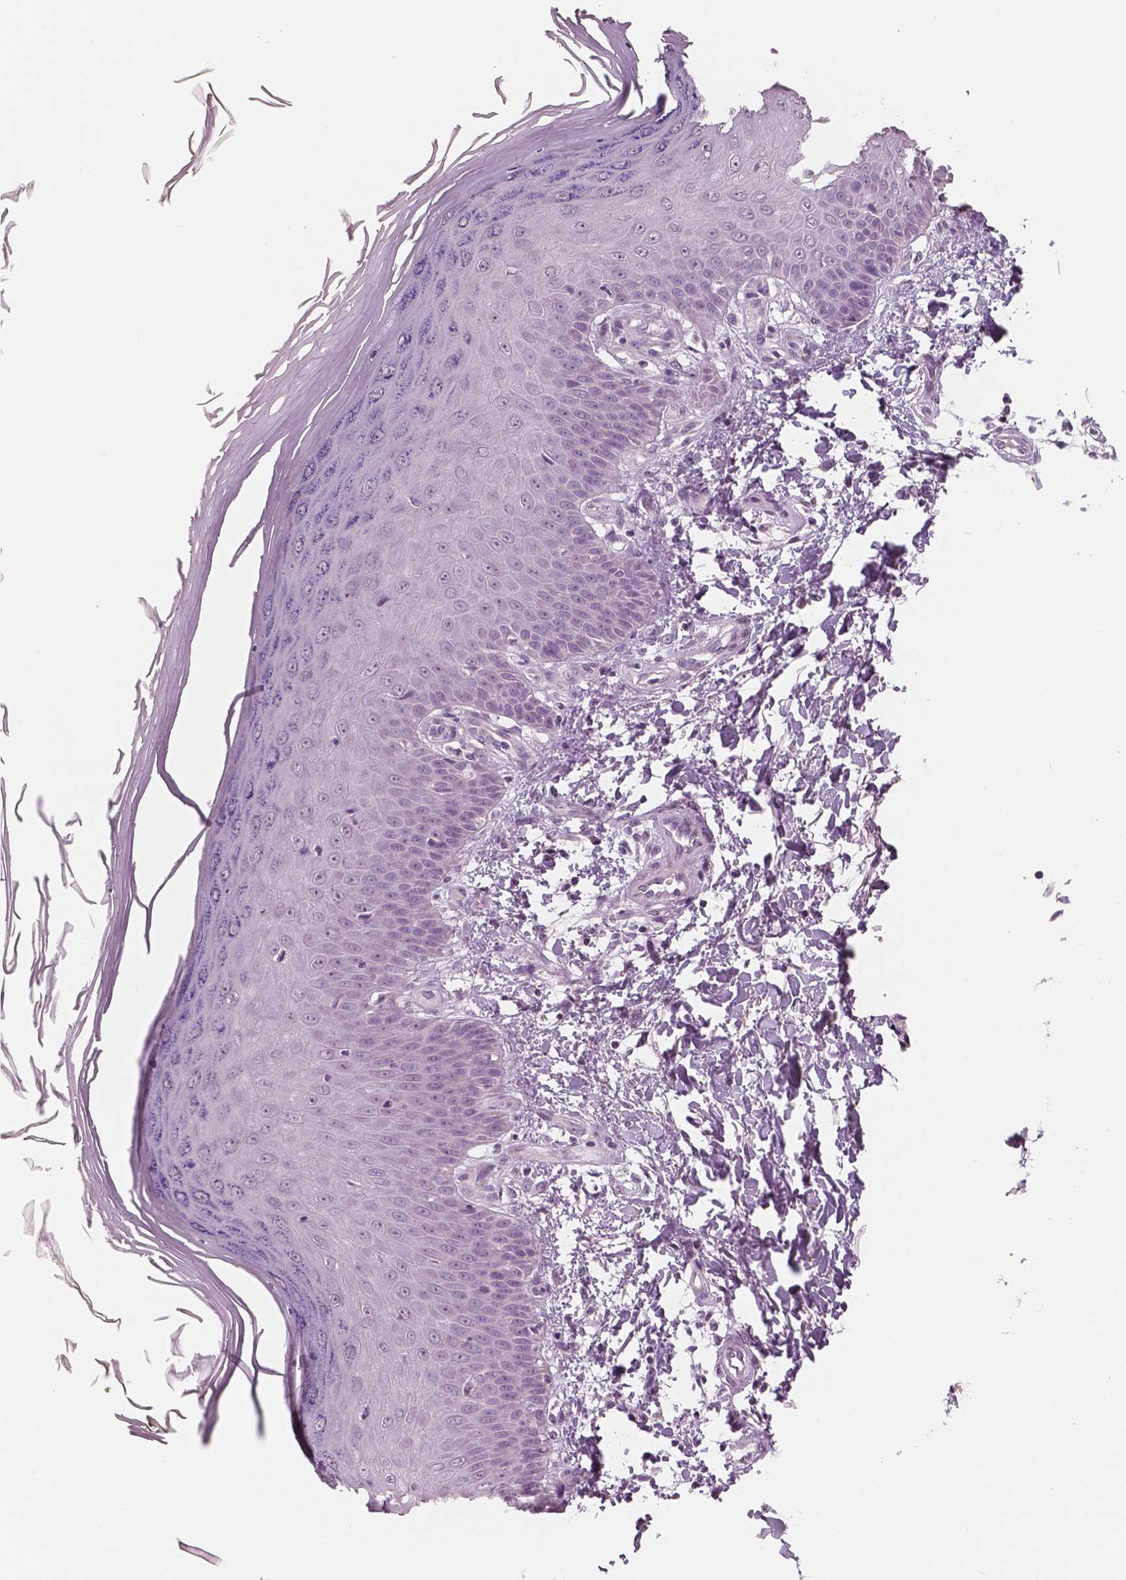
{"staining": {"intensity": "negative", "quantity": "none", "location": "none"}, "tissue": "skin", "cell_type": "Fibroblasts", "image_type": "normal", "snomed": [{"axis": "morphology", "description": "Normal tissue, NOS"}, {"axis": "topography", "description": "Skin"}], "caption": "DAB immunohistochemical staining of unremarkable skin exhibits no significant expression in fibroblasts.", "gene": "NECAB1", "patient": {"sex": "female", "age": 62}}